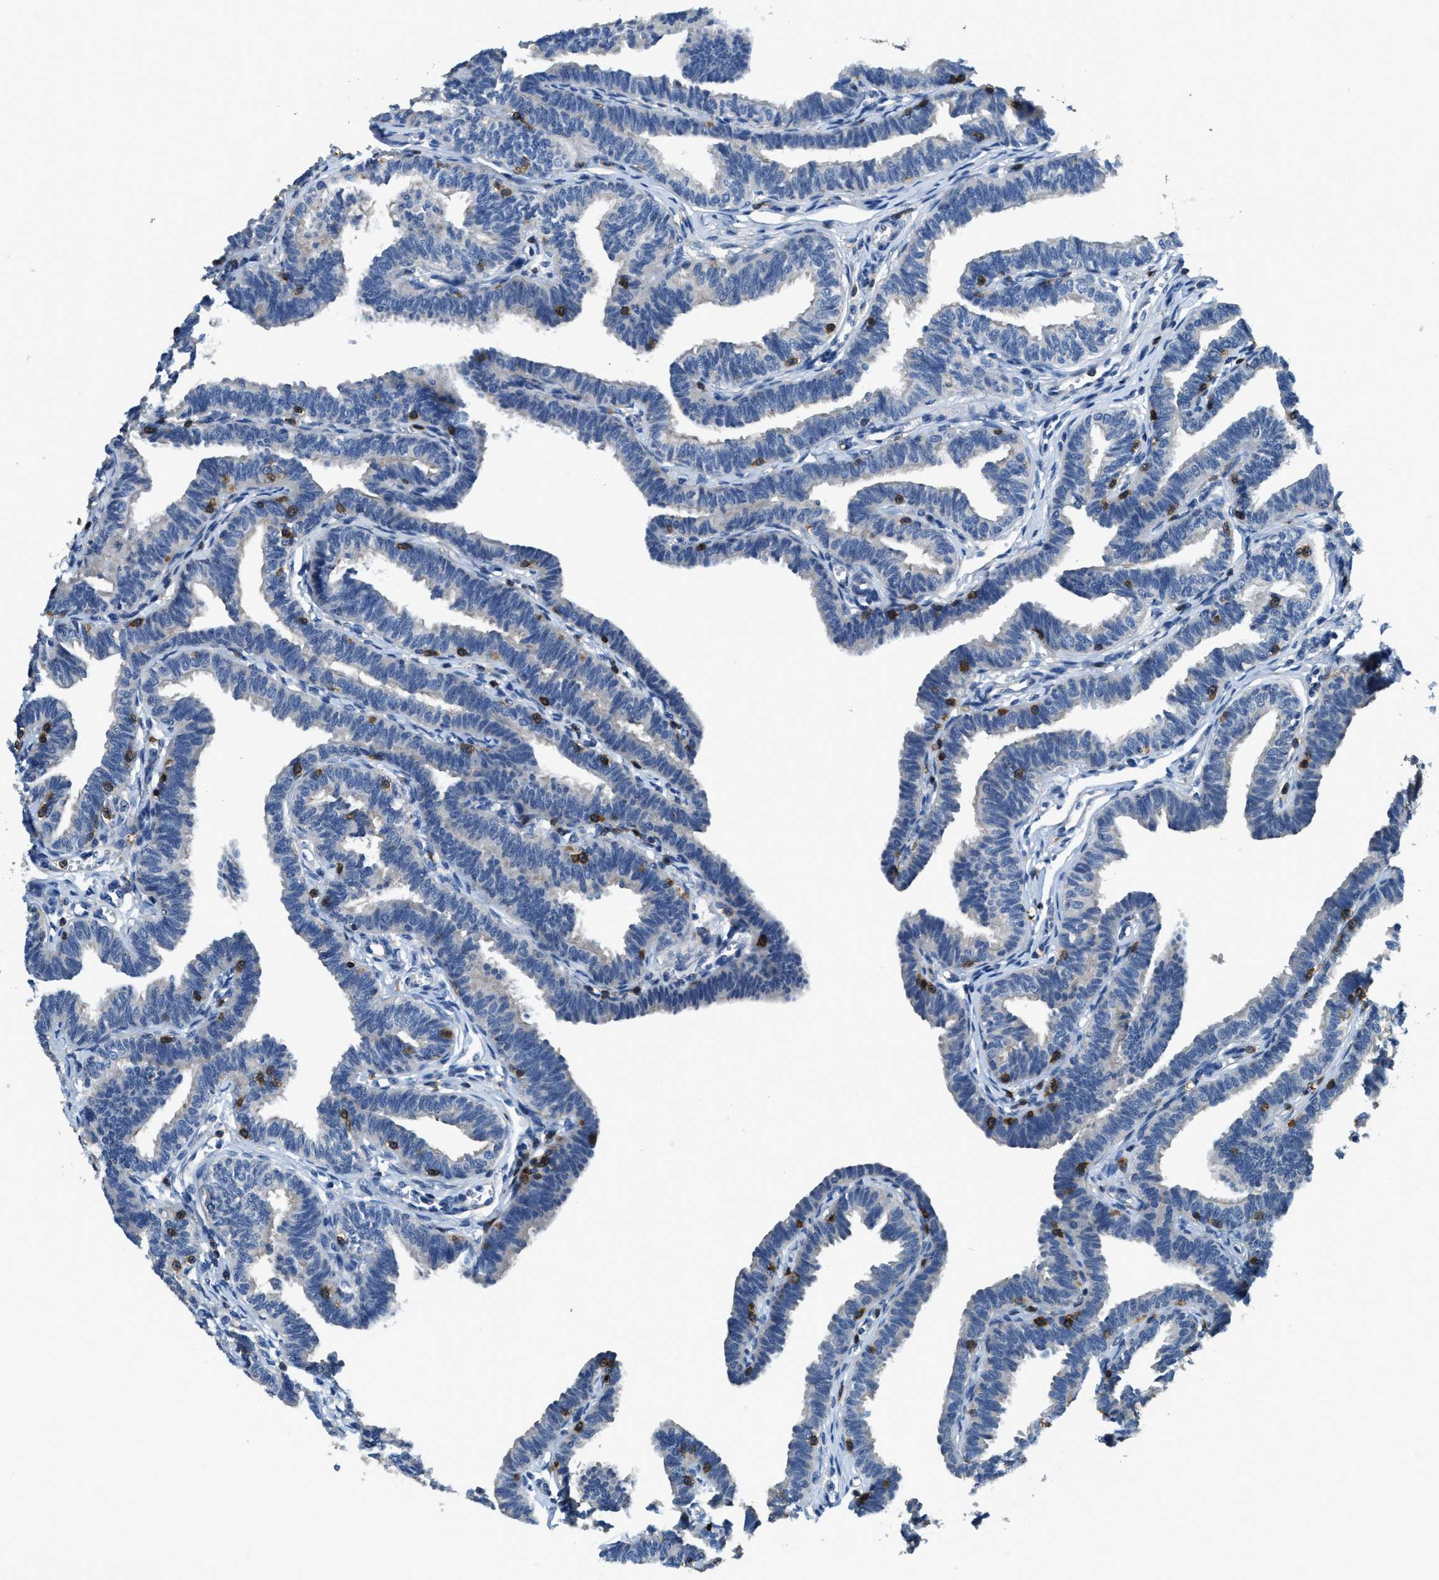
{"staining": {"intensity": "negative", "quantity": "none", "location": "none"}, "tissue": "fallopian tube", "cell_type": "Glandular cells", "image_type": "normal", "snomed": [{"axis": "morphology", "description": "Normal tissue, NOS"}, {"axis": "topography", "description": "Fallopian tube"}, {"axis": "topography", "description": "Ovary"}], "caption": "This is an immunohistochemistry image of unremarkable fallopian tube. There is no expression in glandular cells.", "gene": "MYO1G", "patient": {"sex": "female", "age": 23}}